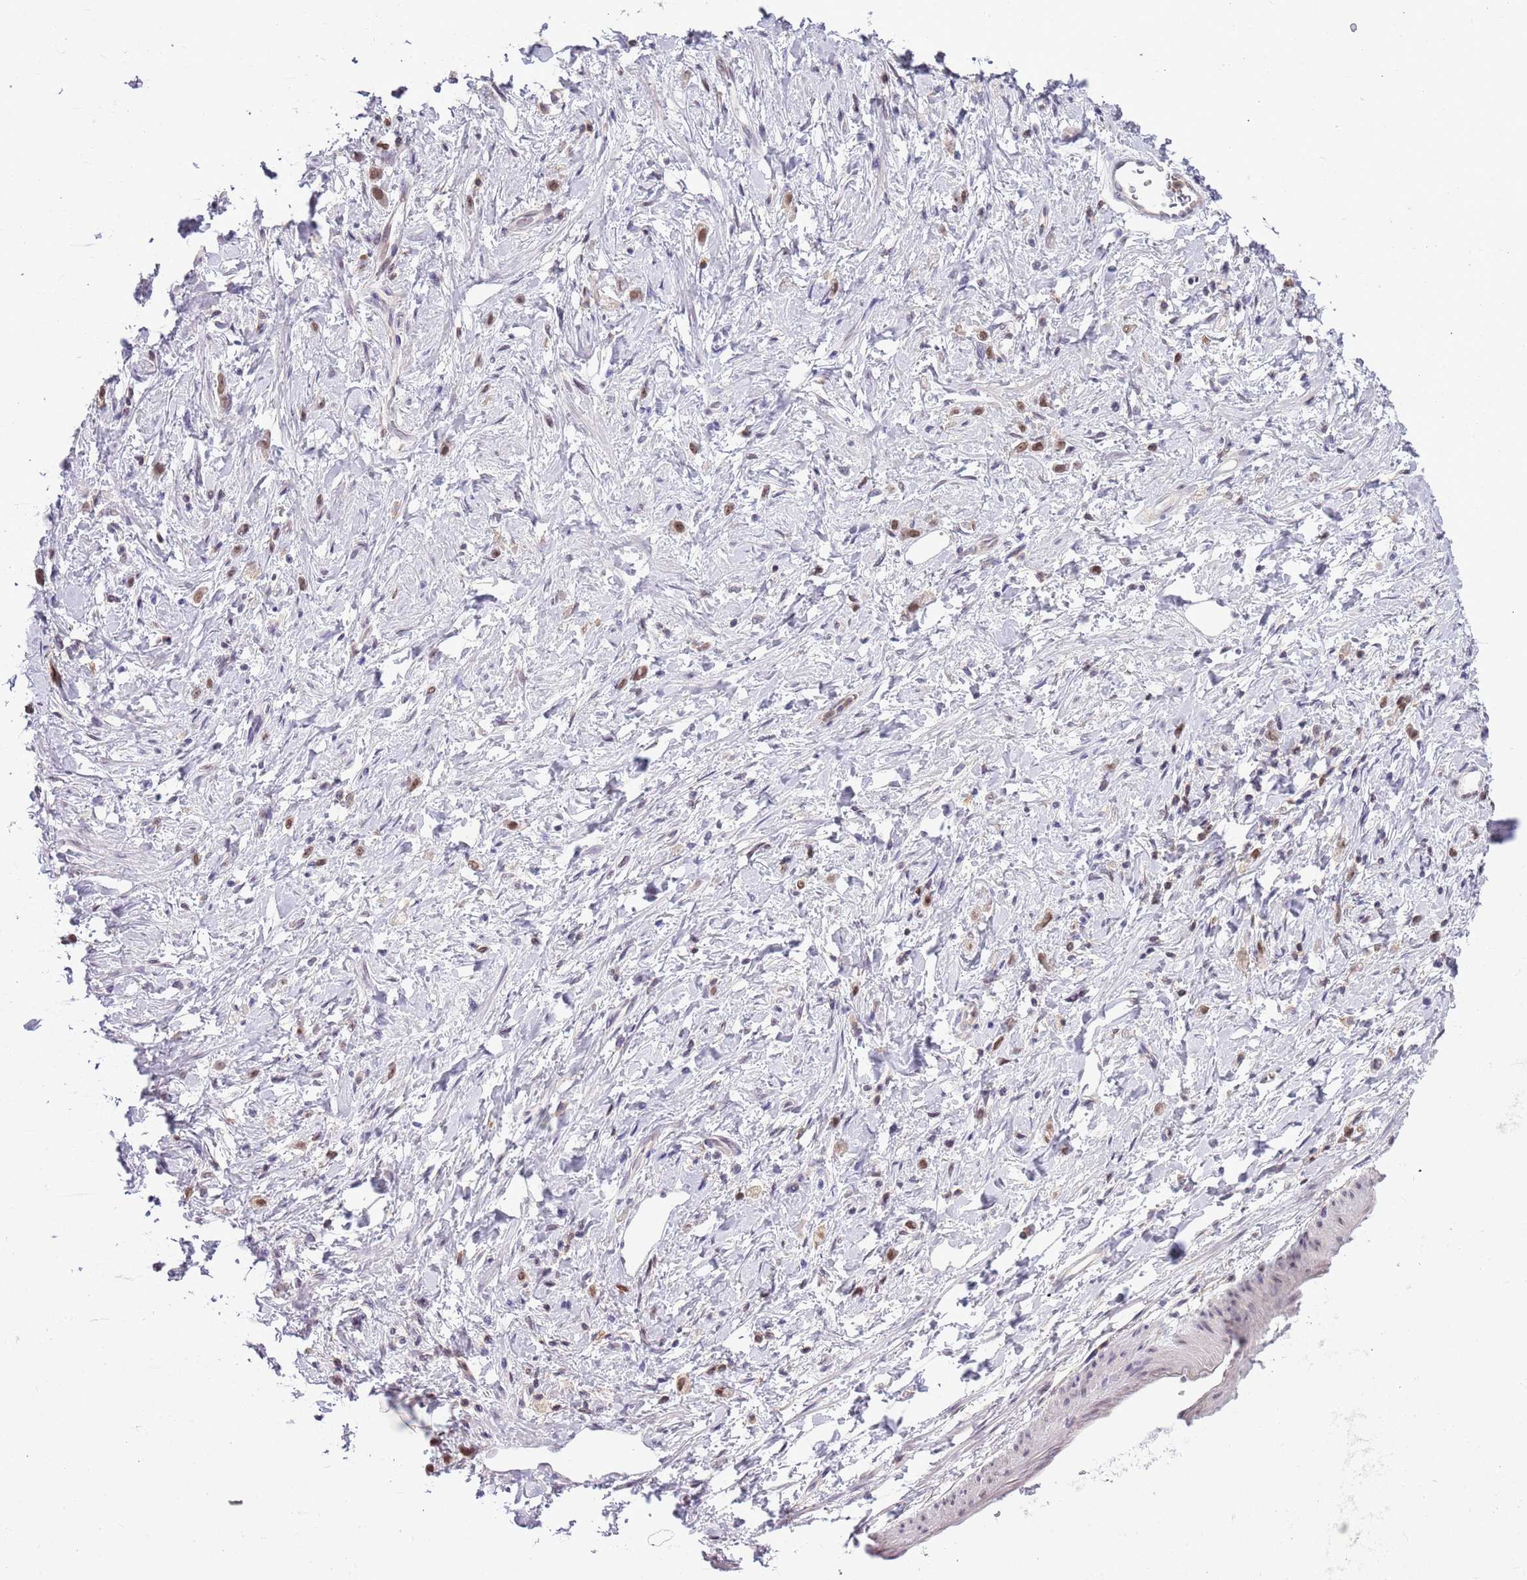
{"staining": {"intensity": "moderate", "quantity": "25%-75%", "location": "nuclear"}, "tissue": "stomach cancer", "cell_type": "Tumor cells", "image_type": "cancer", "snomed": [{"axis": "morphology", "description": "Adenocarcinoma, NOS"}, {"axis": "topography", "description": "Stomach"}], "caption": "Immunohistochemistry (IHC) (DAB) staining of stomach cancer (adenocarcinoma) shows moderate nuclear protein expression in about 25%-75% of tumor cells. (DAB IHC, brown staining for protein, blue staining for nuclei).", "gene": "DHX32", "patient": {"sex": "female", "age": 60}}